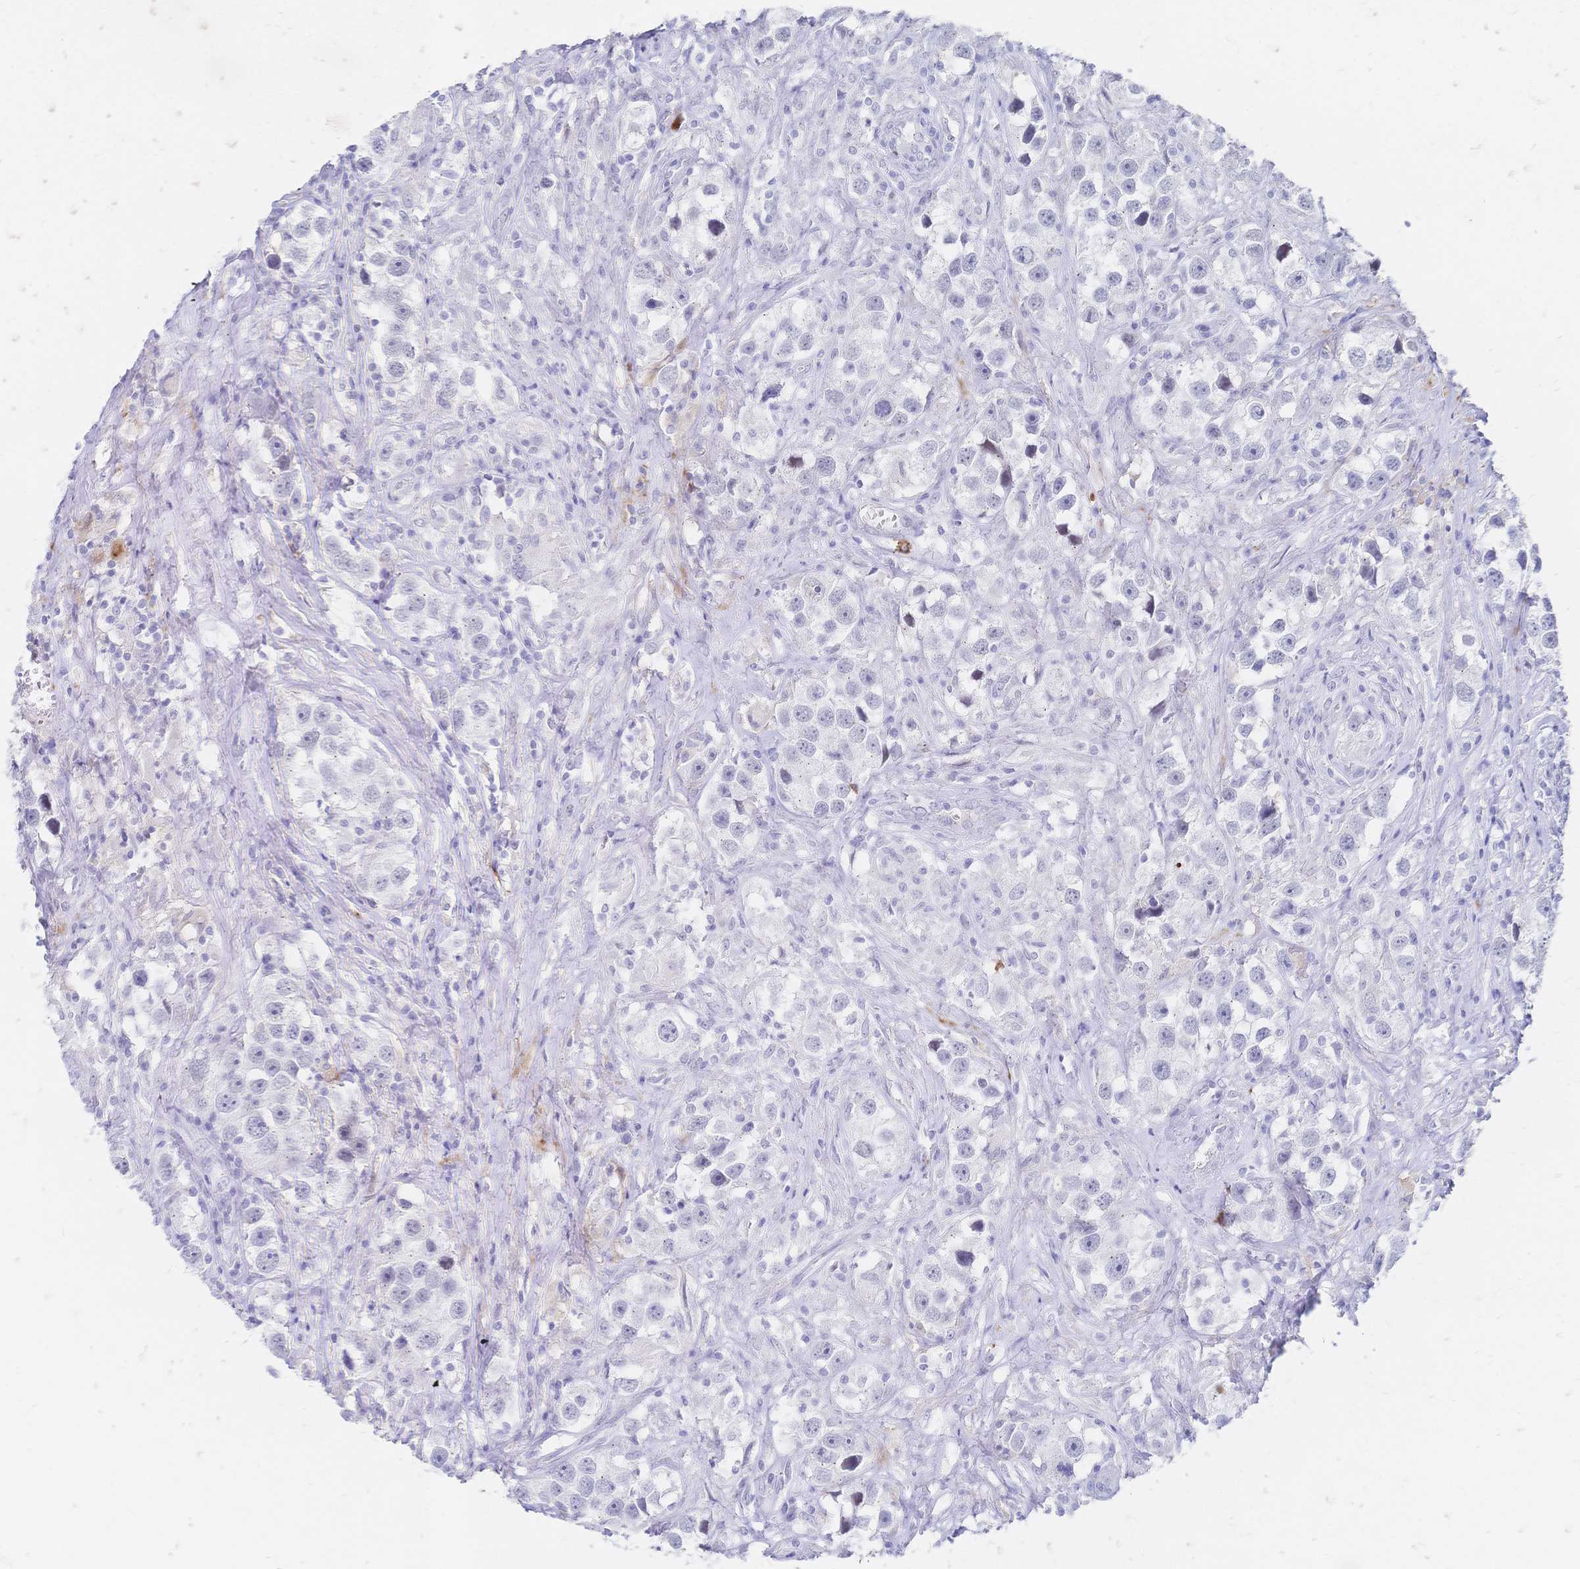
{"staining": {"intensity": "negative", "quantity": "none", "location": "none"}, "tissue": "testis cancer", "cell_type": "Tumor cells", "image_type": "cancer", "snomed": [{"axis": "morphology", "description": "Seminoma, NOS"}, {"axis": "topography", "description": "Testis"}], "caption": "Tumor cells are negative for brown protein staining in seminoma (testis). (Immunohistochemistry (ihc), brightfield microscopy, high magnification).", "gene": "PSORS1C2", "patient": {"sex": "male", "age": 49}}